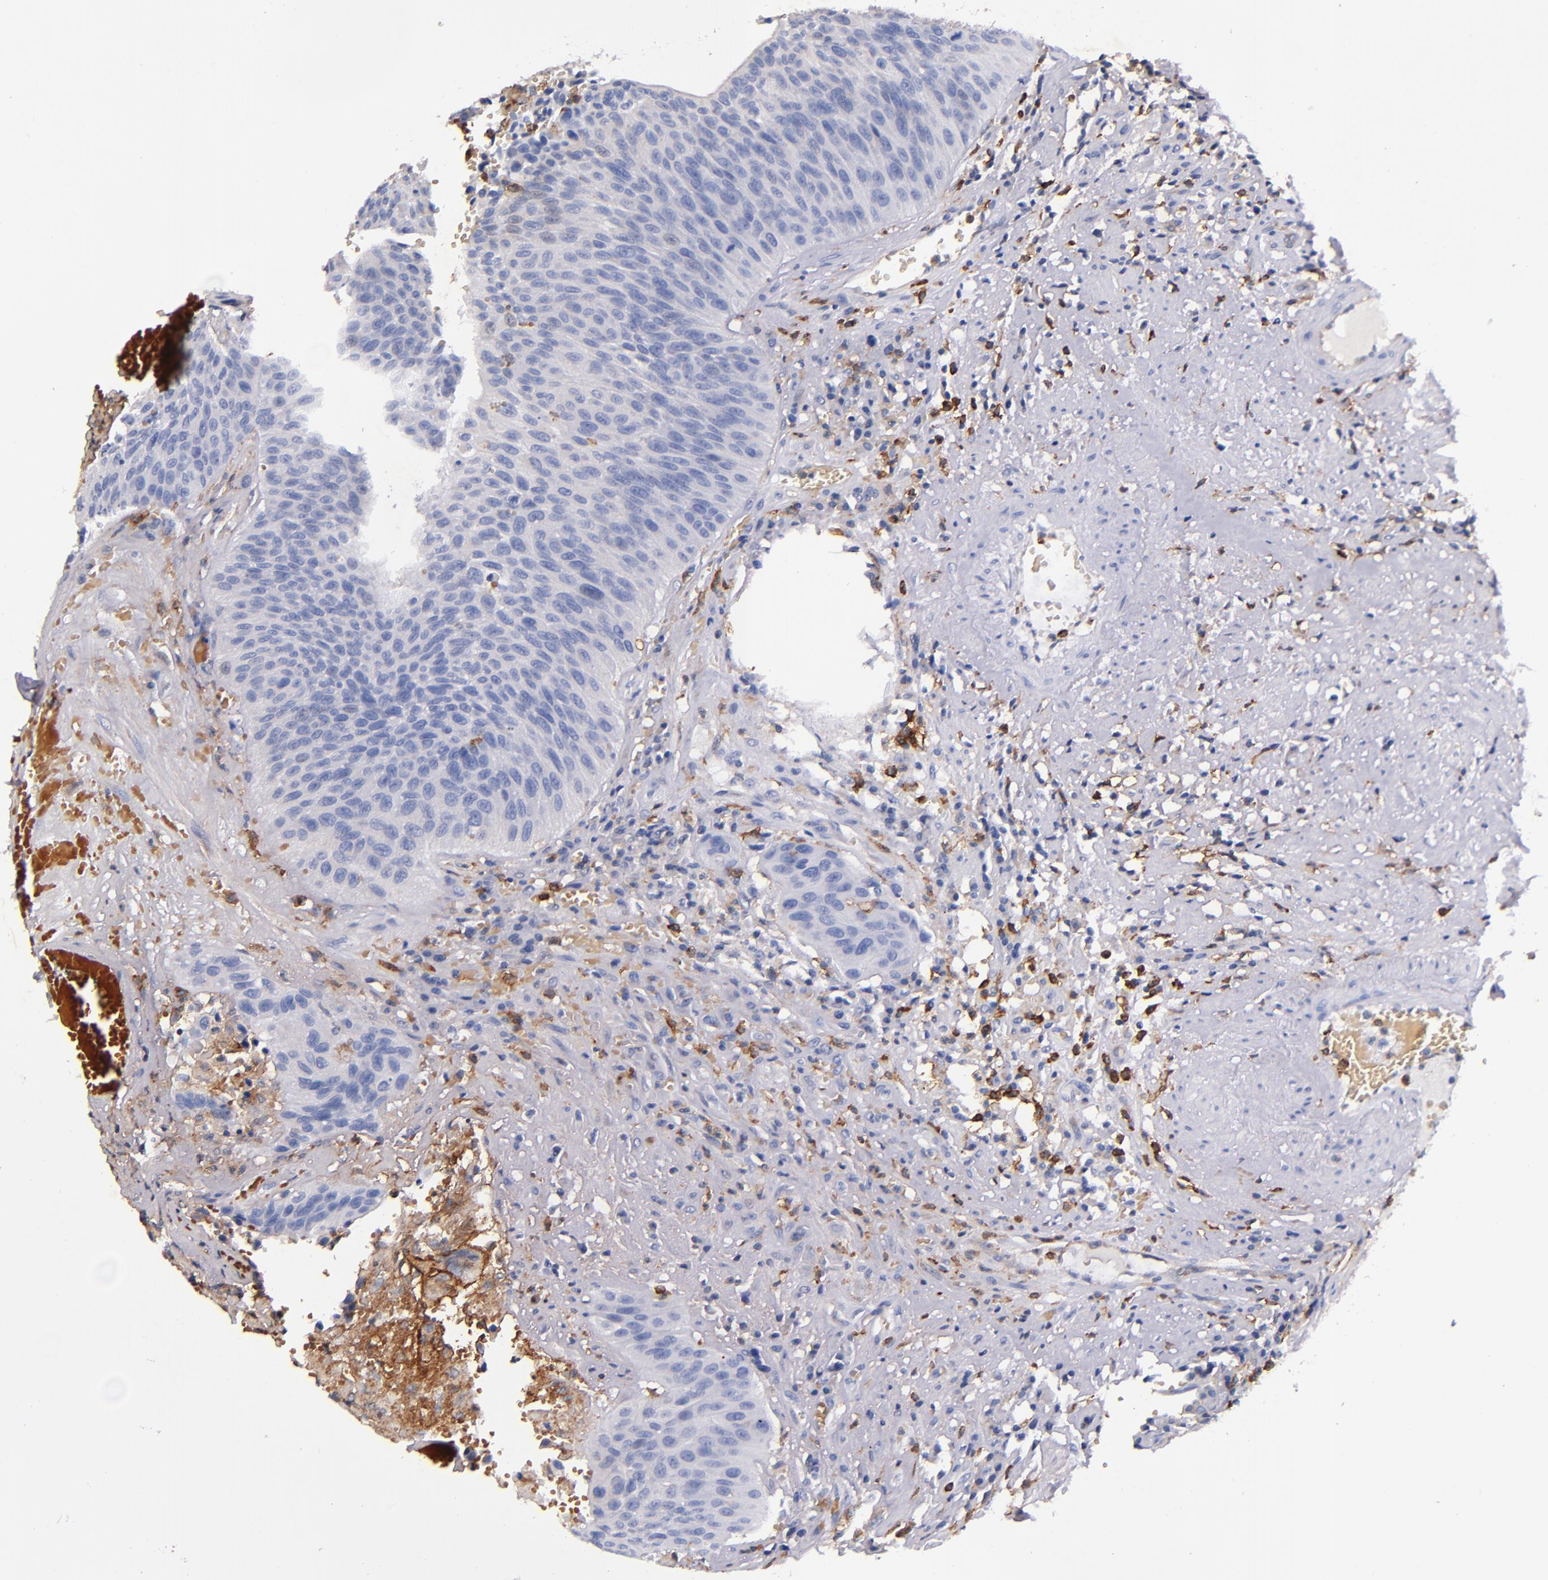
{"staining": {"intensity": "negative", "quantity": "none", "location": "none"}, "tissue": "urothelial cancer", "cell_type": "Tumor cells", "image_type": "cancer", "snomed": [{"axis": "morphology", "description": "Urothelial carcinoma, High grade"}, {"axis": "topography", "description": "Urinary bladder"}], "caption": "Micrograph shows no protein staining in tumor cells of urothelial cancer tissue.", "gene": "SIRPA", "patient": {"sex": "male", "age": 66}}